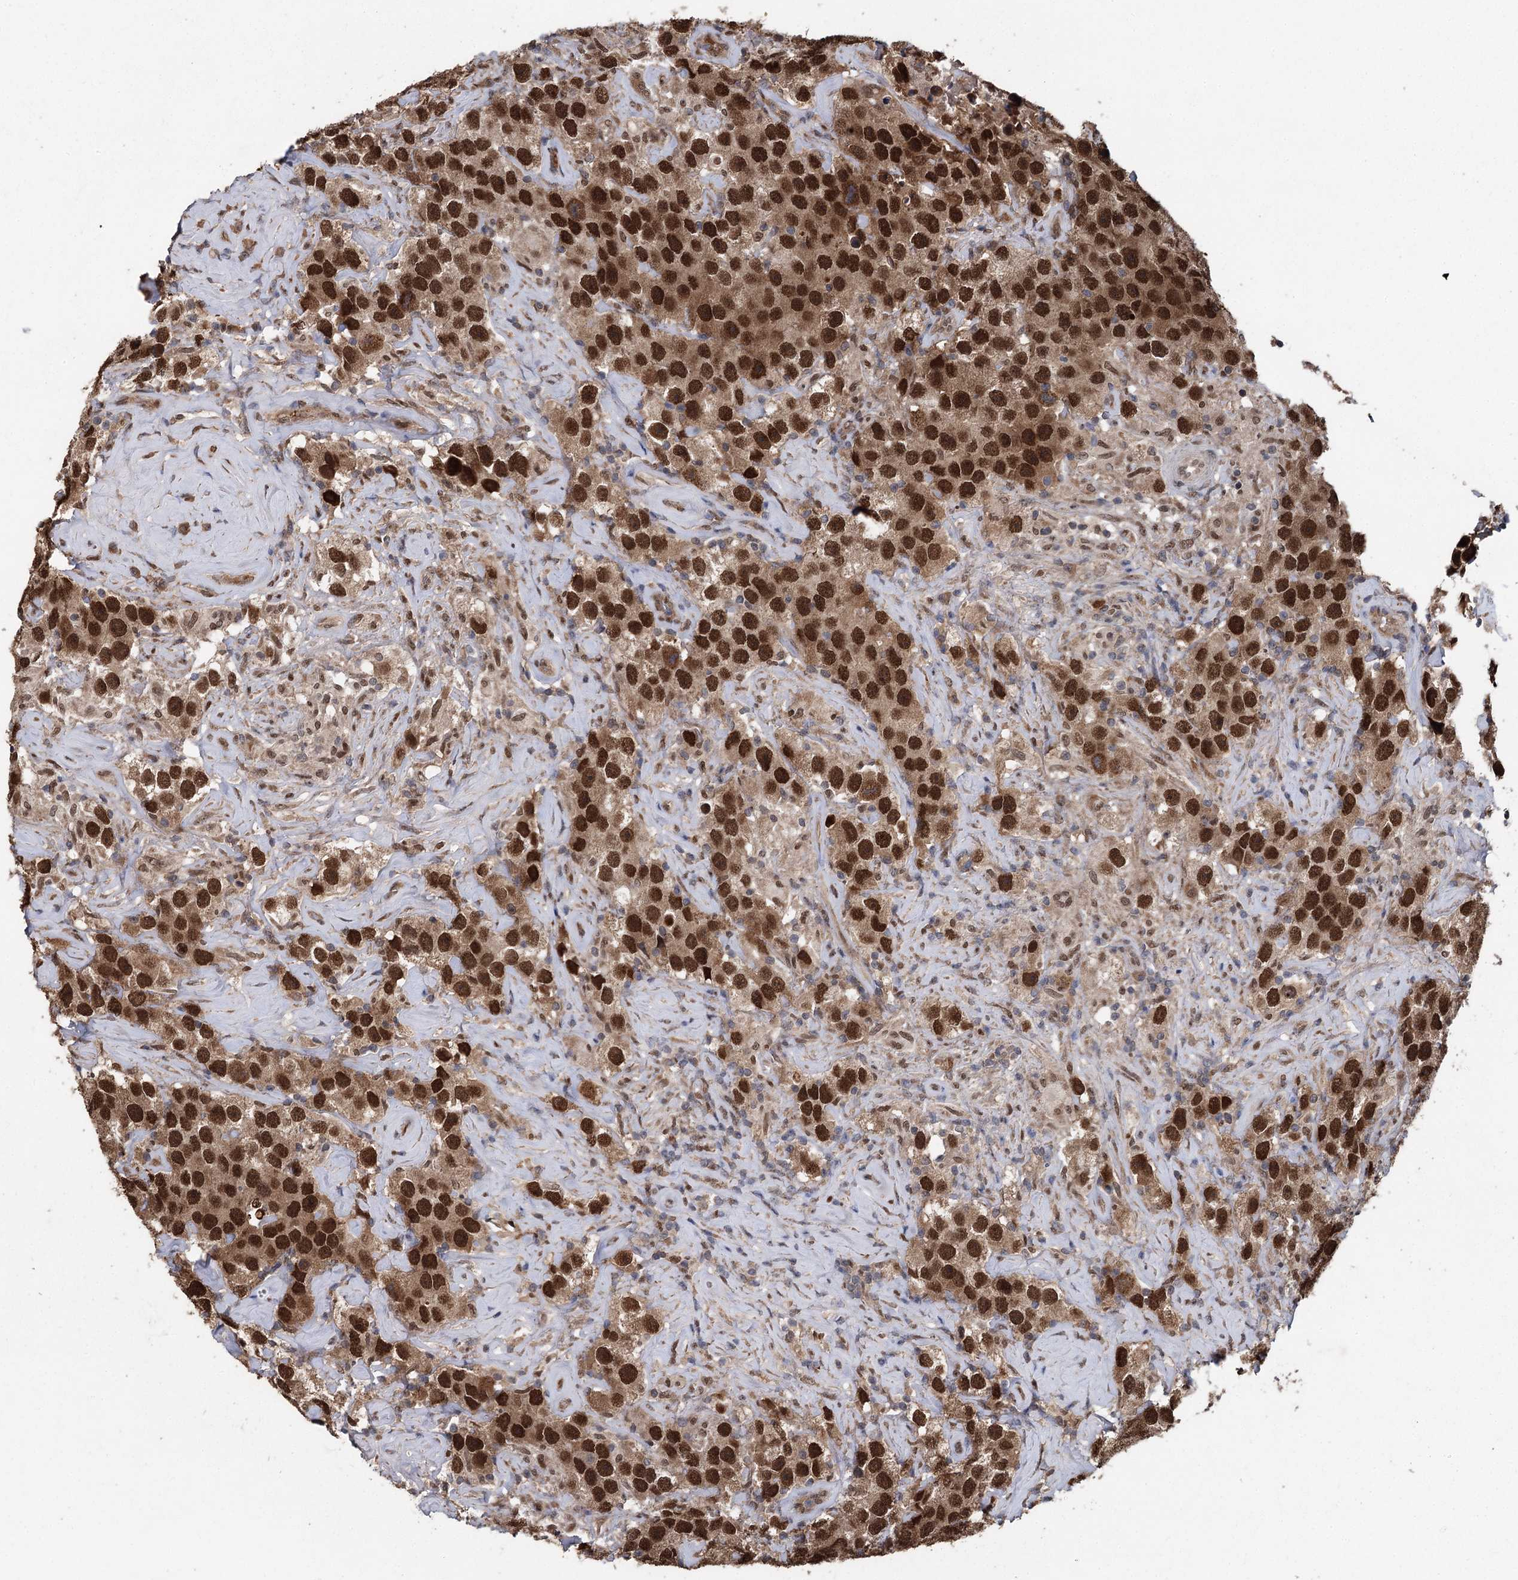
{"staining": {"intensity": "strong", "quantity": ">75%", "location": "nuclear"}, "tissue": "testis cancer", "cell_type": "Tumor cells", "image_type": "cancer", "snomed": [{"axis": "morphology", "description": "Seminoma, NOS"}, {"axis": "topography", "description": "Testis"}], "caption": "IHC image of neoplastic tissue: human testis seminoma stained using IHC exhibits high levels of strong protein expression localized specifically in the nuclear of tumor cells, appearing as a nuclear brown color.", "gene": "MYG1", "patient": {"sex": "male", "age": 49}}